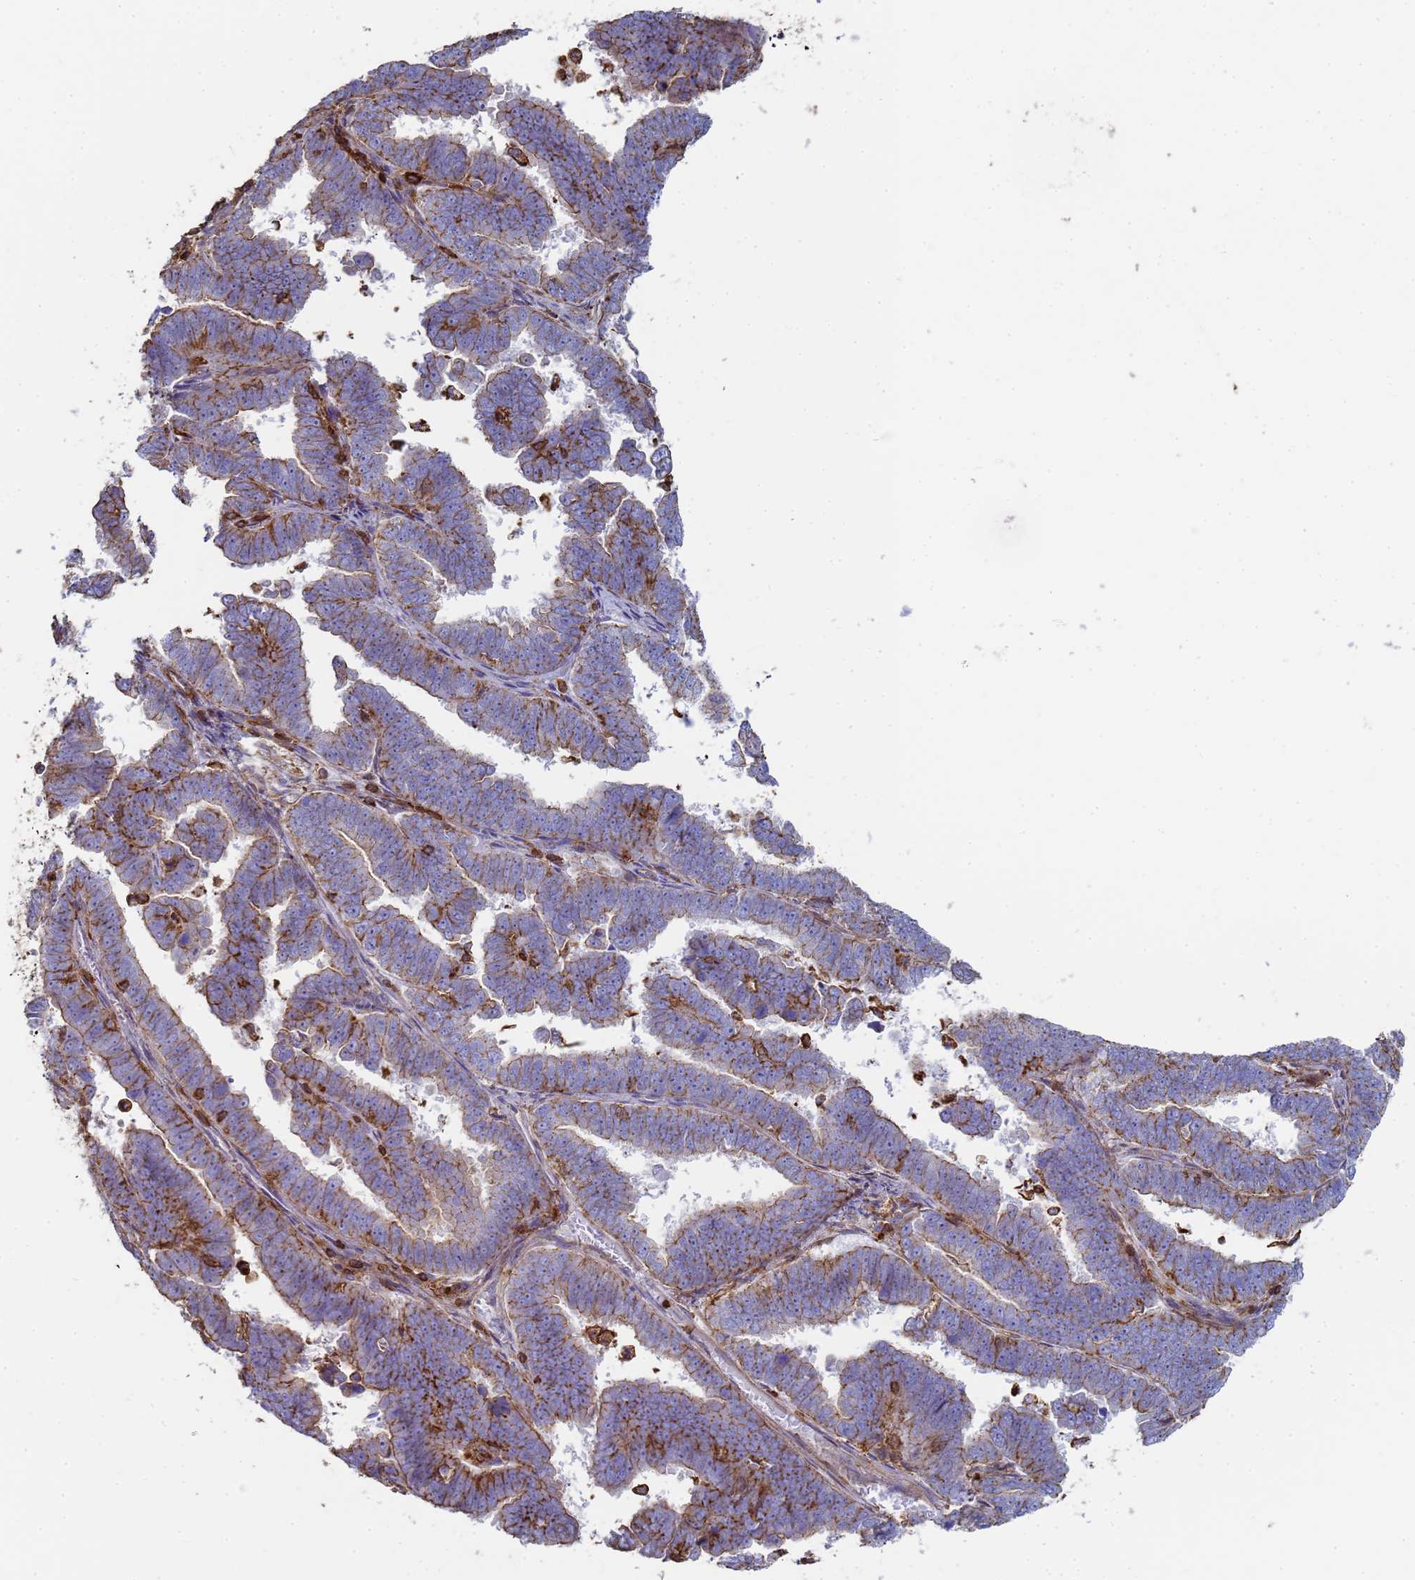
{"staining": {"intensity": "weak", "quantity": ">75%", "location": "cytoplasmic/membranous"}, "tissue": "endometrial cancer", "cell_type": "Tumor cells", "image_type": "cancer", "snomed": [{"axis": "morphology", "description": "Adenocarcinoma, NOS"}, {"axis": "topography", "description": "Endometrium"}], "caption": "Weak cytoplasmic/membranous positivity is present in approximately >75% of tumor cells in endometrial adenocarcinoma.", "gene": "ACTB", "patient": {"sex": "female", "age": 75}}